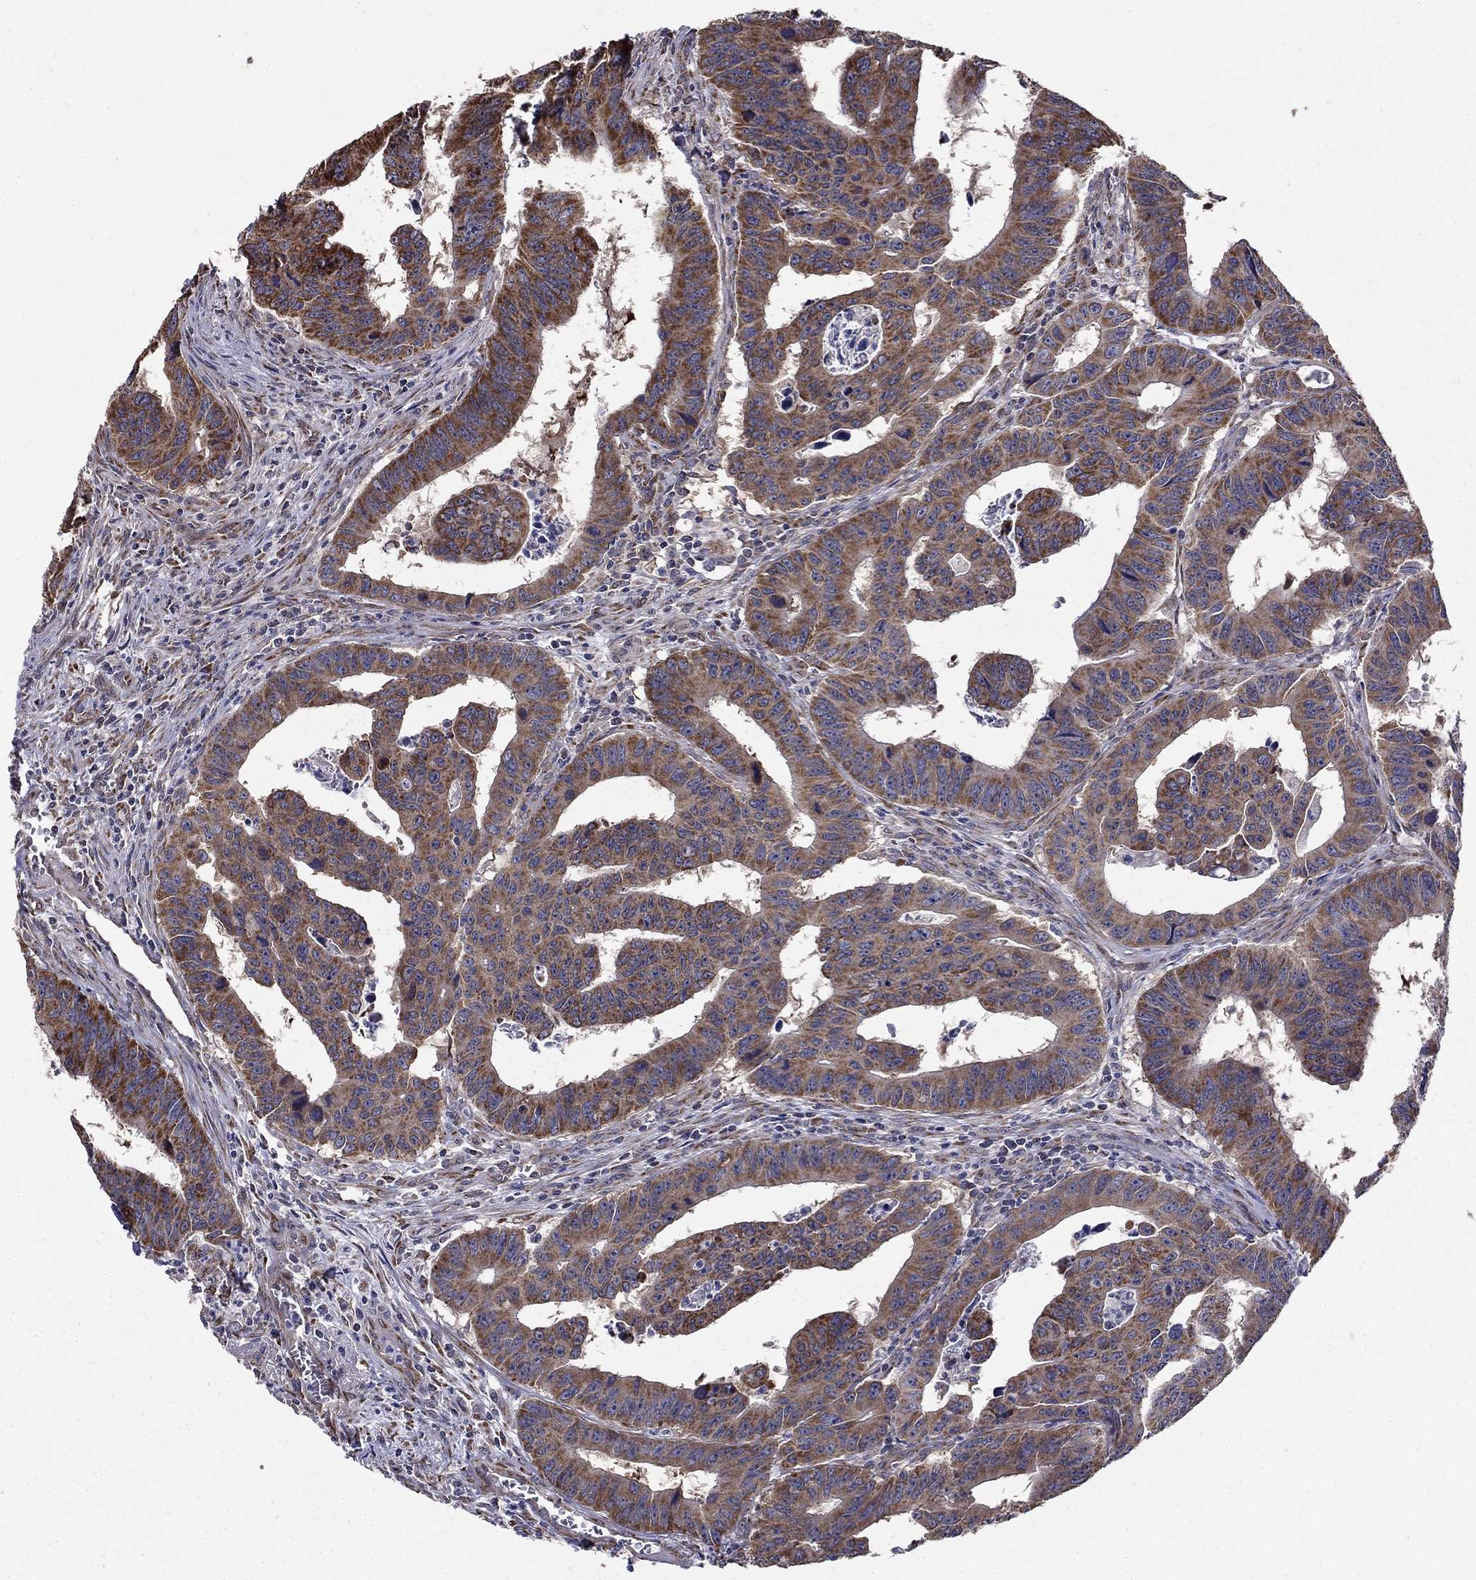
{"staining": {"intensity": "strong", "quantity": ">75%", "location": "cytoplasmic/membranous"}, "tissue": "colorectal cancer", "cell_type": "Tumor cells", "image_type": "cancer", "snomed": [{"axis": "morphology", "description": "Adenocarcinoma, NOS"}, {"axis": "topography", "description": "Appendix"}, {"axis": "topography", "description": "Colon"}, {"axis": "topography", "description": "Cecum"}, {"axis": "topography", "description": "Colon asc"}], "caption": "Immunohistochemical staining of human colorectal adenocarcinoma demonstrates high levels of strong cytoplasmic/membranous expression in approximately >75% of tumor cells.", "gene": "NKIRAS1", "patient": {"sex": "female", "age": 85}}